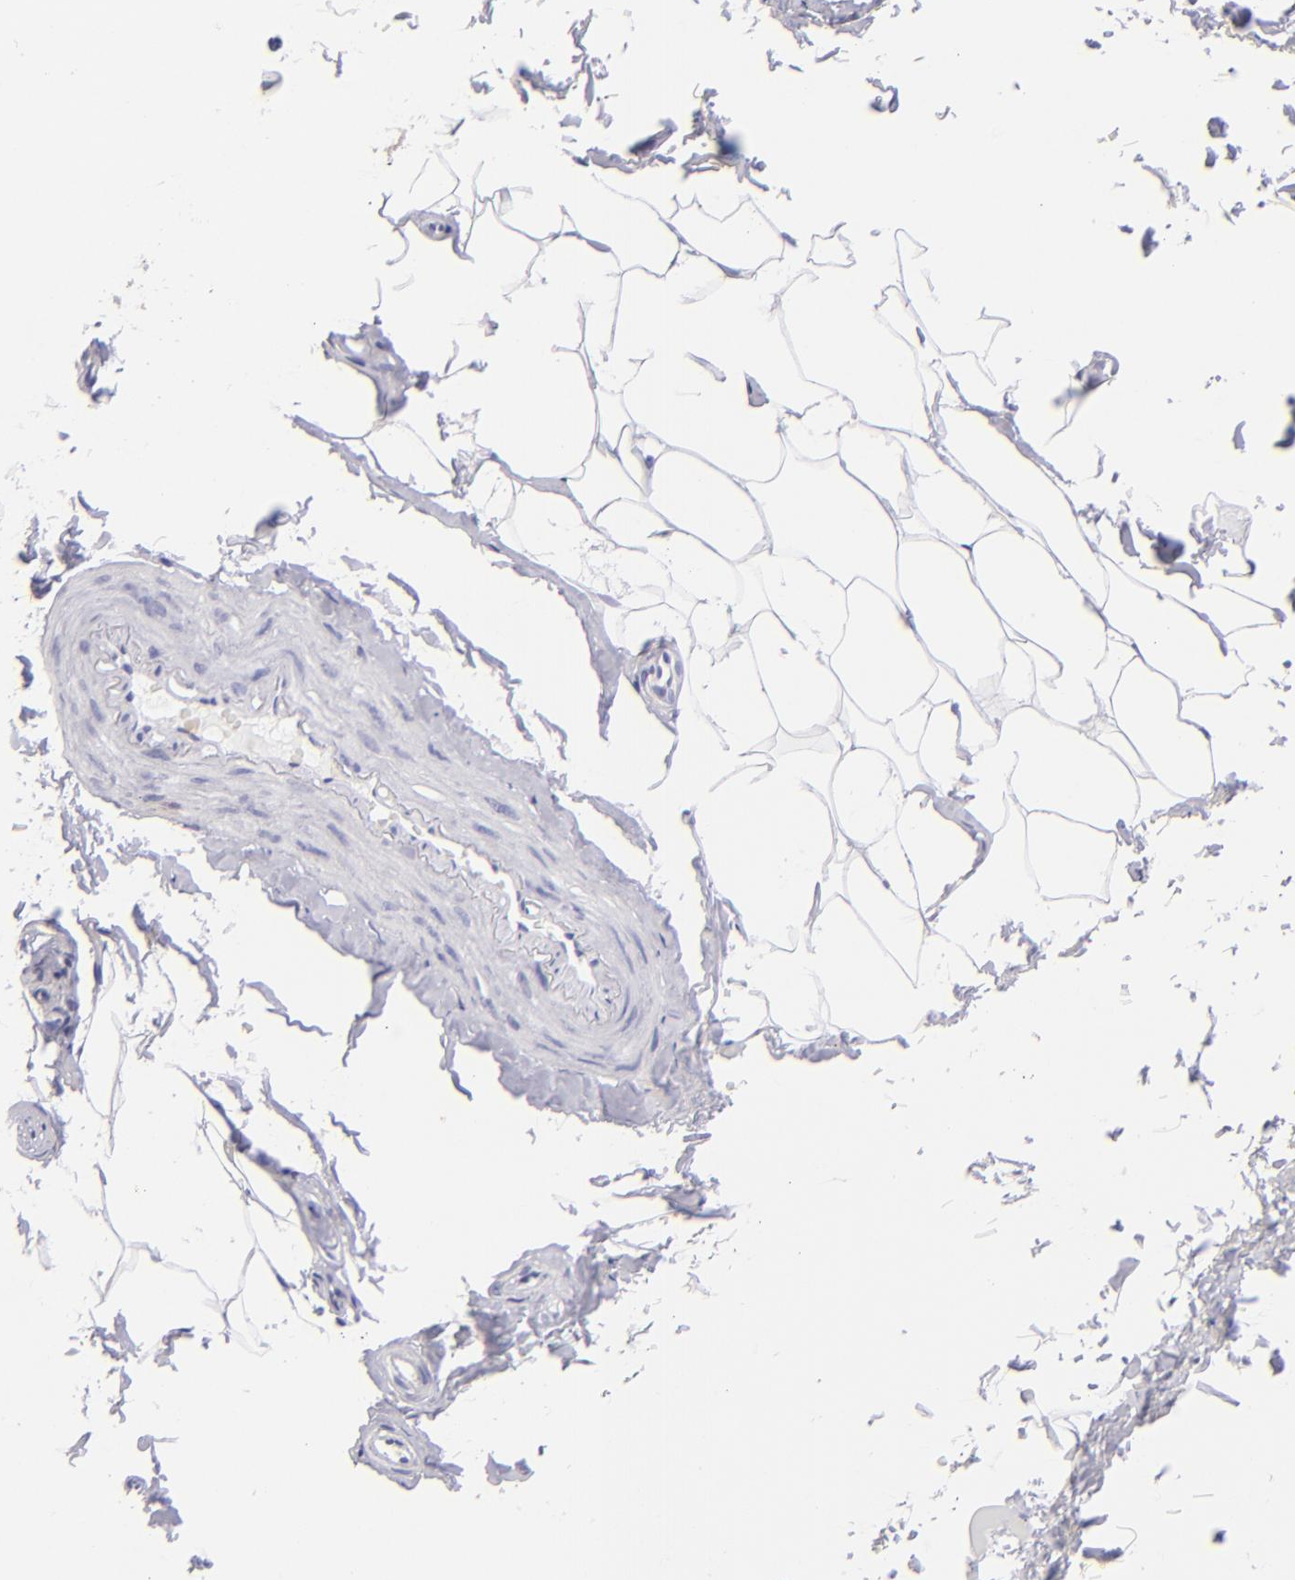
{"staining": {"intensity": "negative", "quantity": "none", "location": "none"}, "tissue": "adipose tissue", "cell_type": "Adipocytes", "image_type": "normal", "snomed": [{"axis": "morphology", "description": "Normal tissue, NOS"}, {"axis": "topography", "description": "Soft tissue"}, {"axis": "topography", "description": "Peripheral nerve tissue"}], "caption": "High power microscopy image of an immunohistochemistry micrograph of unremarkable adipose tissue, revealing no significant expression in adipocytes. (DAB IHC, high magnification).", "gene": "SLC1A3", "patient": {"sex": "female", "age": 68}}